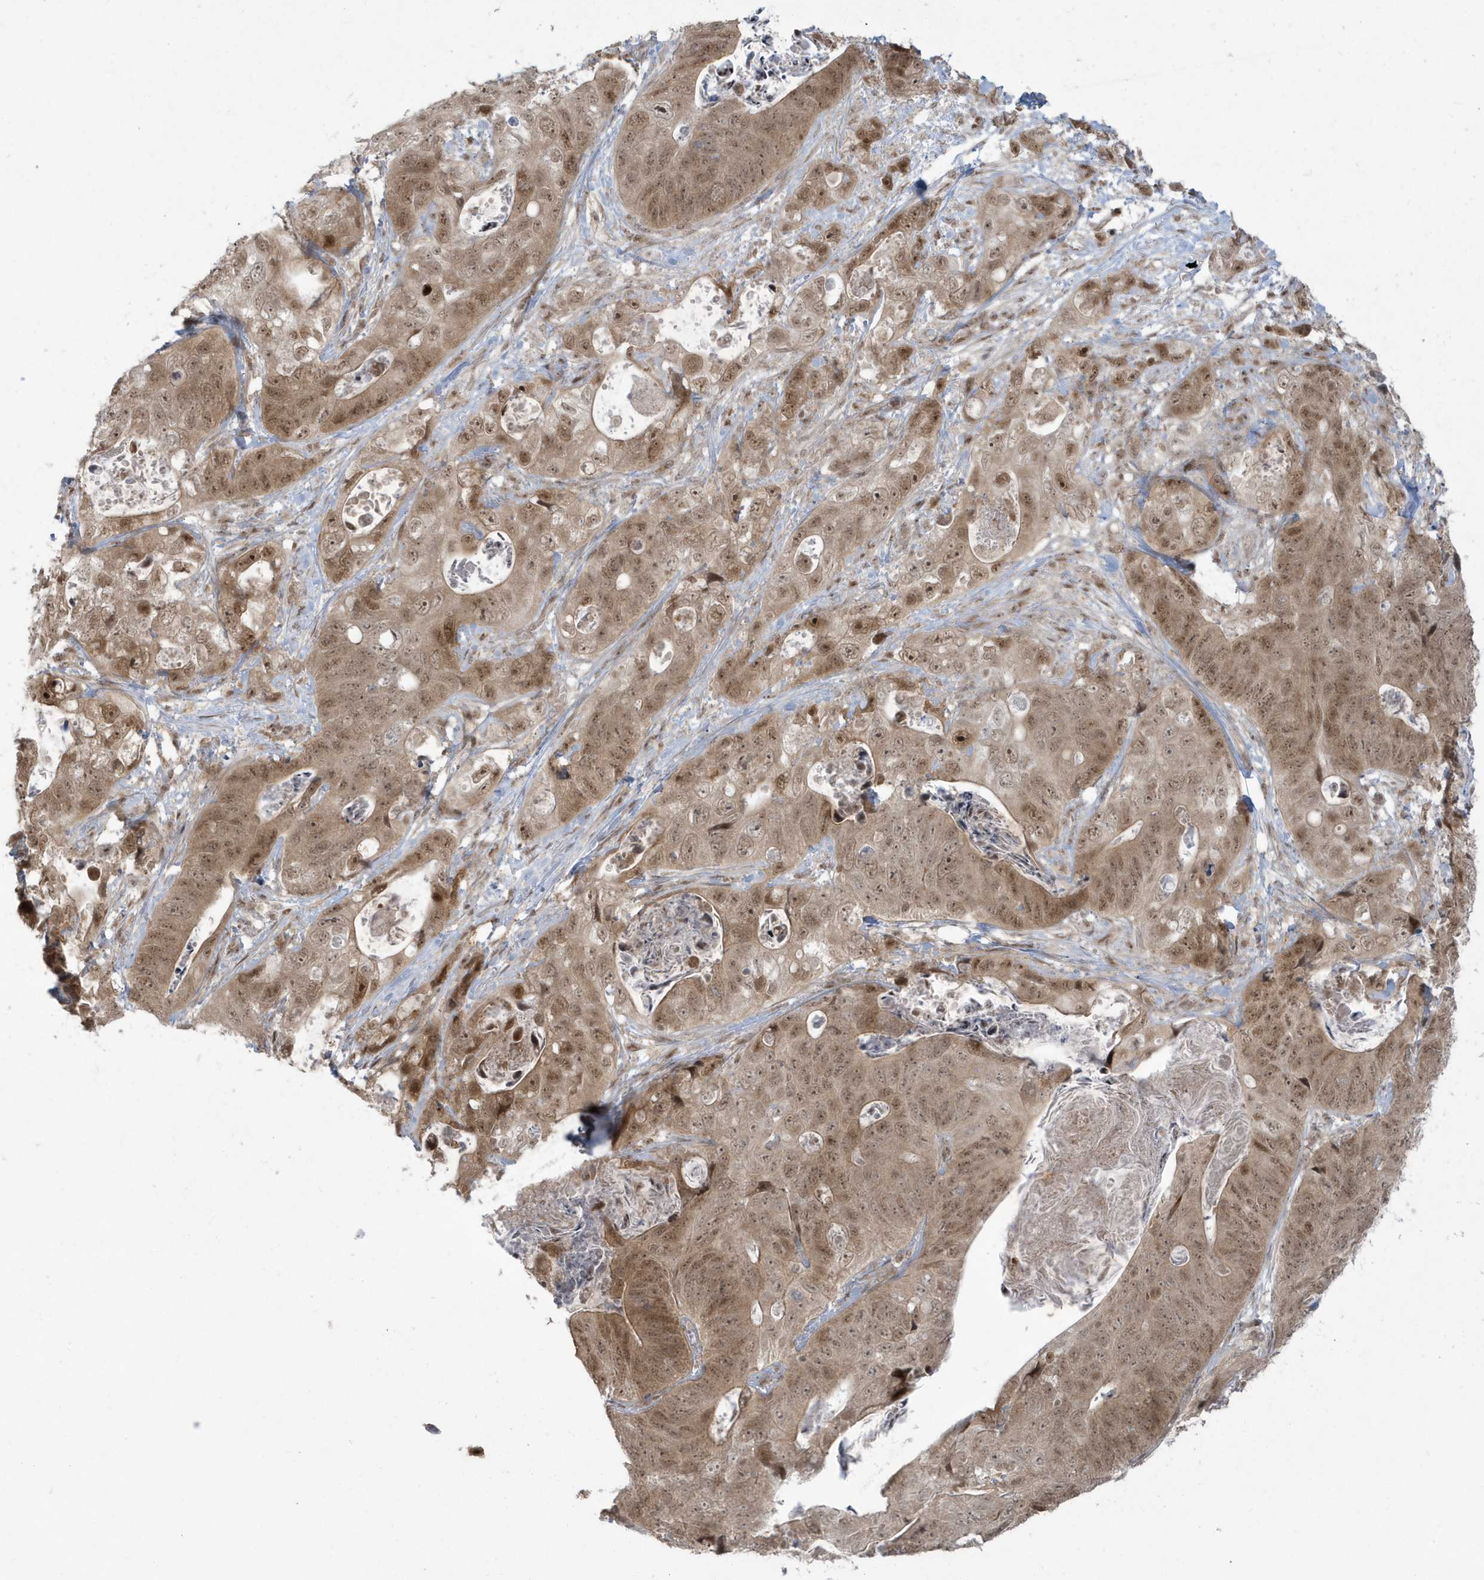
{"staining": {"intensity": "moderate", "quantity": ">75%", "location": "cytoplasmic/membranous,nuclear"}, "tissue": "stomach cancer", "cell_type": "Tumor cells", "image_type": "cancer", "snomed": [{"axis": "morphology", "description": "Adenocarcinoma, NOS"}, {"axis": "topography", "description": "Stomach"}], "caption": "Tumor cells exhibit moderate cytoplasmic/membranous and nuclear expression in about >75% of cells in stomach cancer. Using DAB (3,3'-diaminobenzidine) (brown) and hematoxylin (blue) stains, captured at high magnification using brightfield microscopy.", "gene": "C1orf52", "patient": {"sex": "female", "age": 89}}